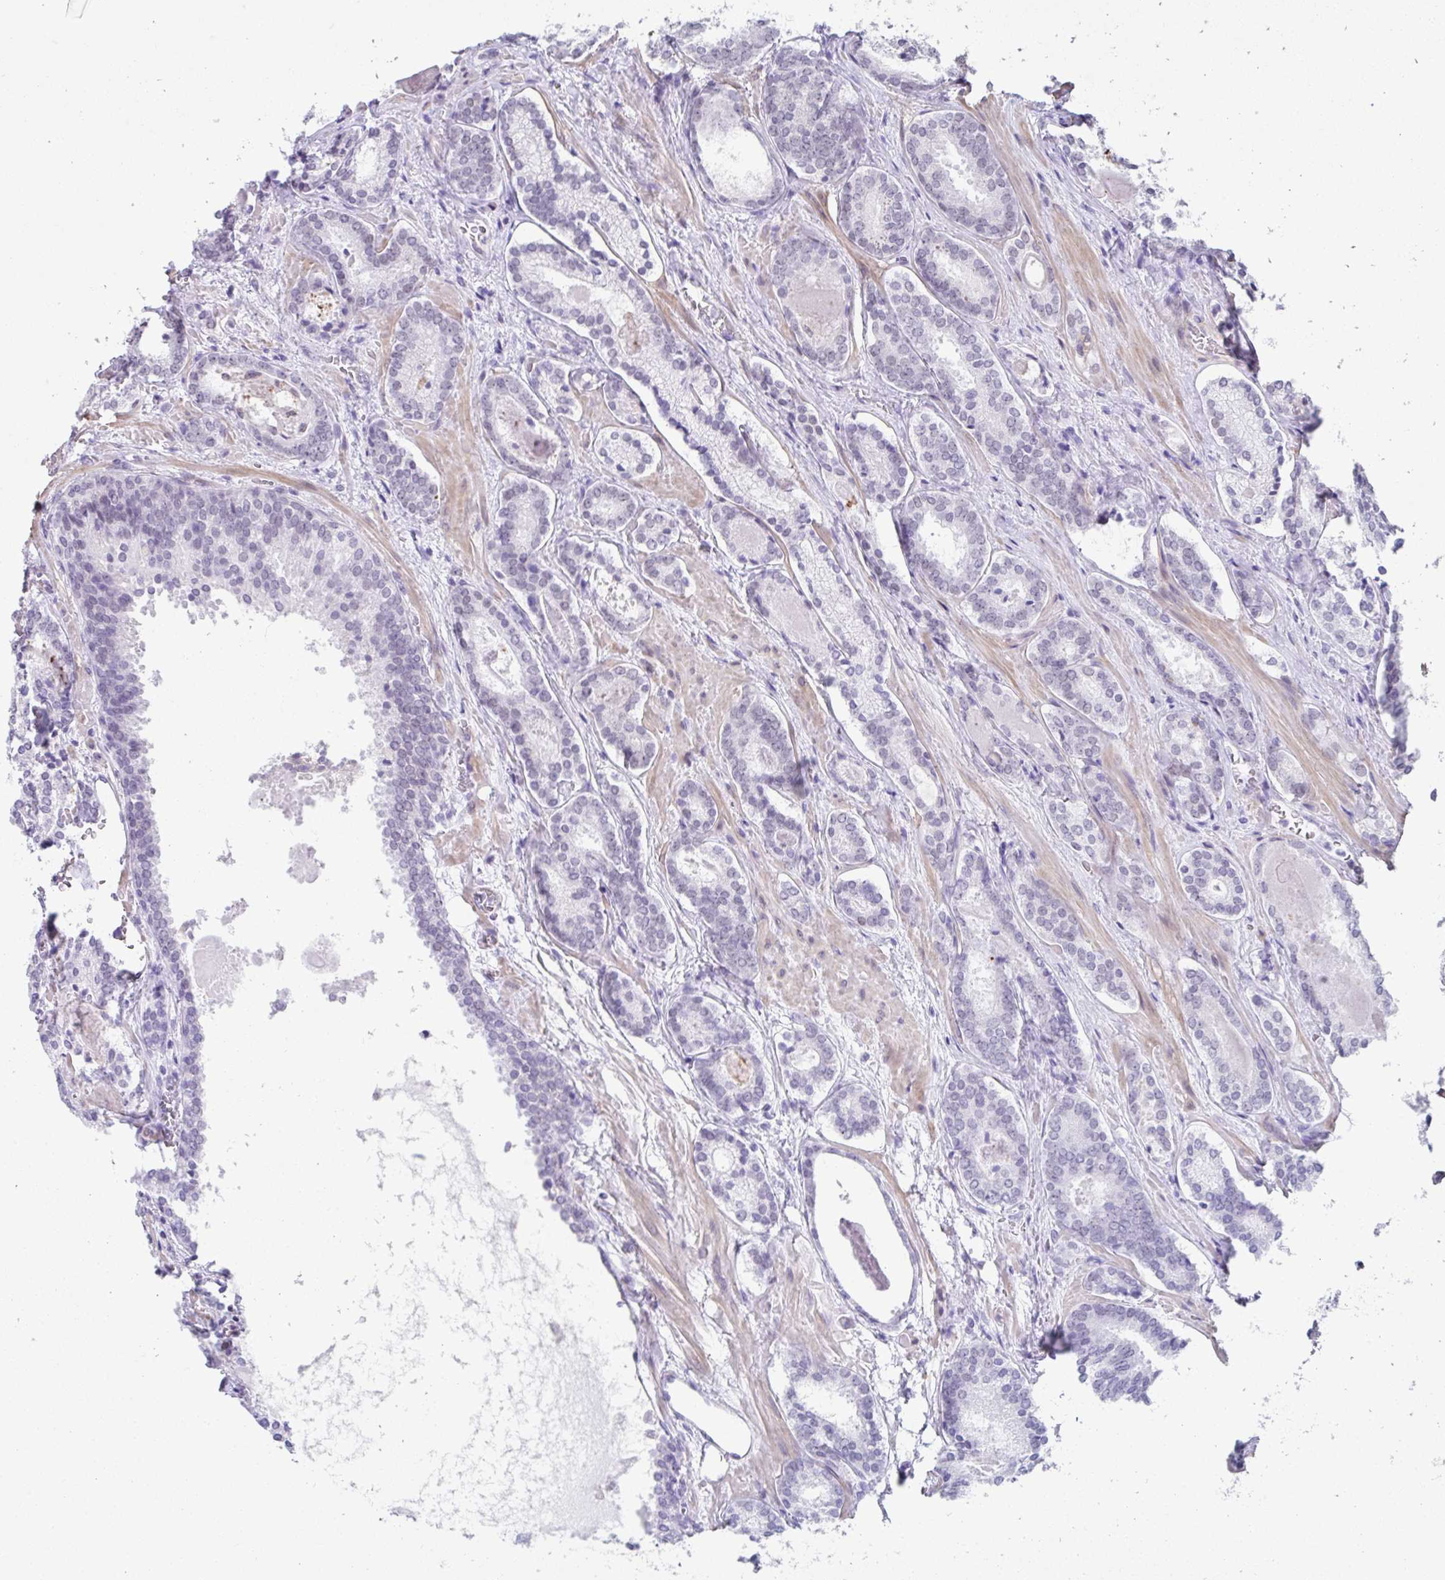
{"staining": {"intensity": "negative", "quantity": "none", "location": "none"}, "tissue": "prostate cancer", "cell_type": "Tumor cells", "image_type": "cancer", "snomed": [{"axis": "morphology", "description": "Adenocarcinoma, Low grade"}, {"axis": "topography", "description": "Prostate"}], "caption": "Immunohistochemical staining of human prostate low-grade adenocarcinoma shows no significant staining in tumor cells.", "gene": "DCAF17", "patient": {"sex": "male", "age": 62}}